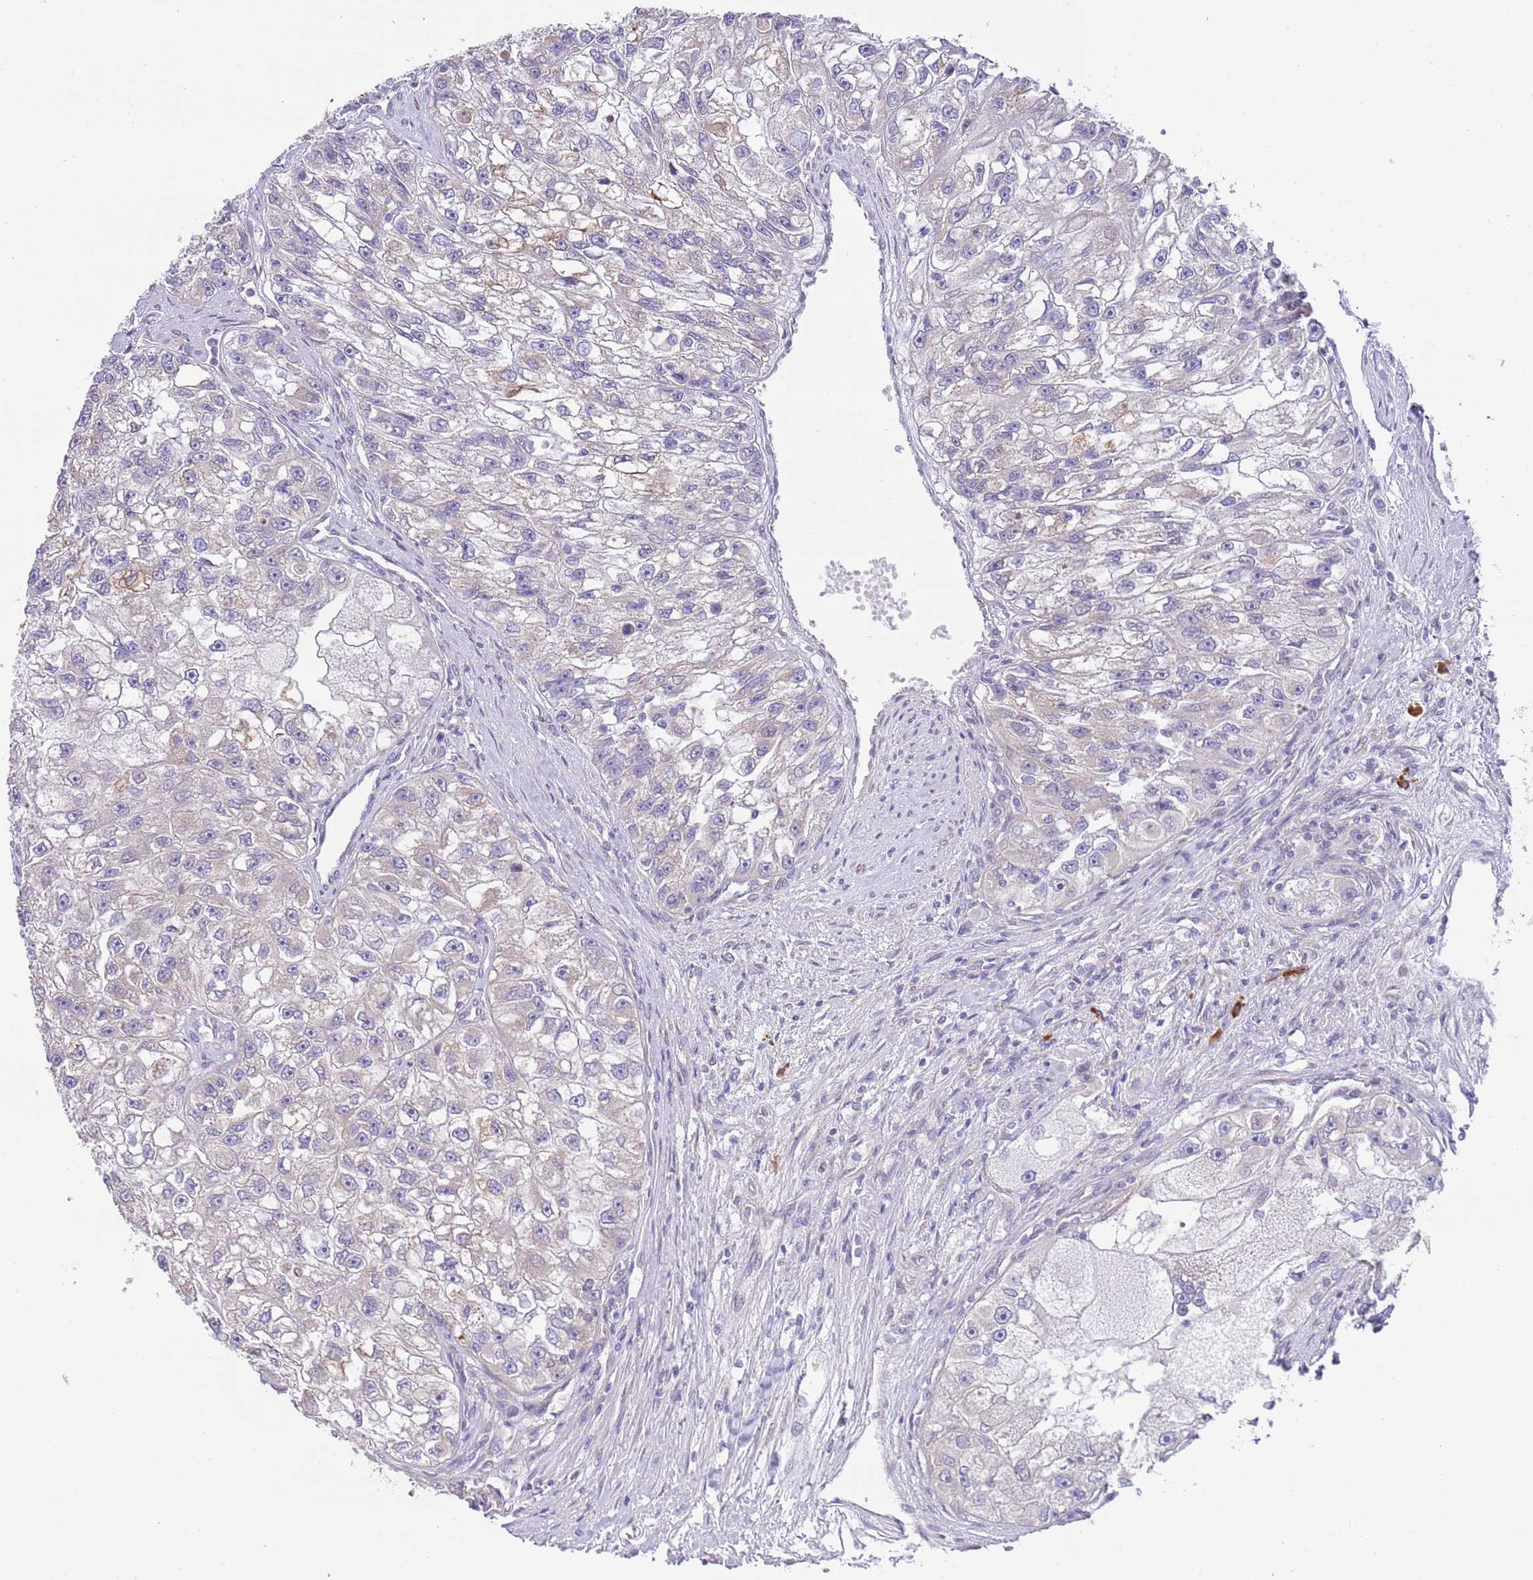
{"staining": {"intensity": "negative", "quantity": "none", "location": "none"}, "tissue": "renal cancer", "cell_type": "Tumor cells", "image_type": "cancer", "snomed": [{"axis": "morphology", "description": "Adenocarcinoma, NOS"}, {"axis": "topography", "description": "Kidney"}], "caption": "An immunohistochemistry micrograph of adenocarcinoma (renal) is shown. There is no staining in tumor cells of adenocarcinoma (renal).", "gene": "DAND5", "patient": {"sex": "male", "age": 63}}